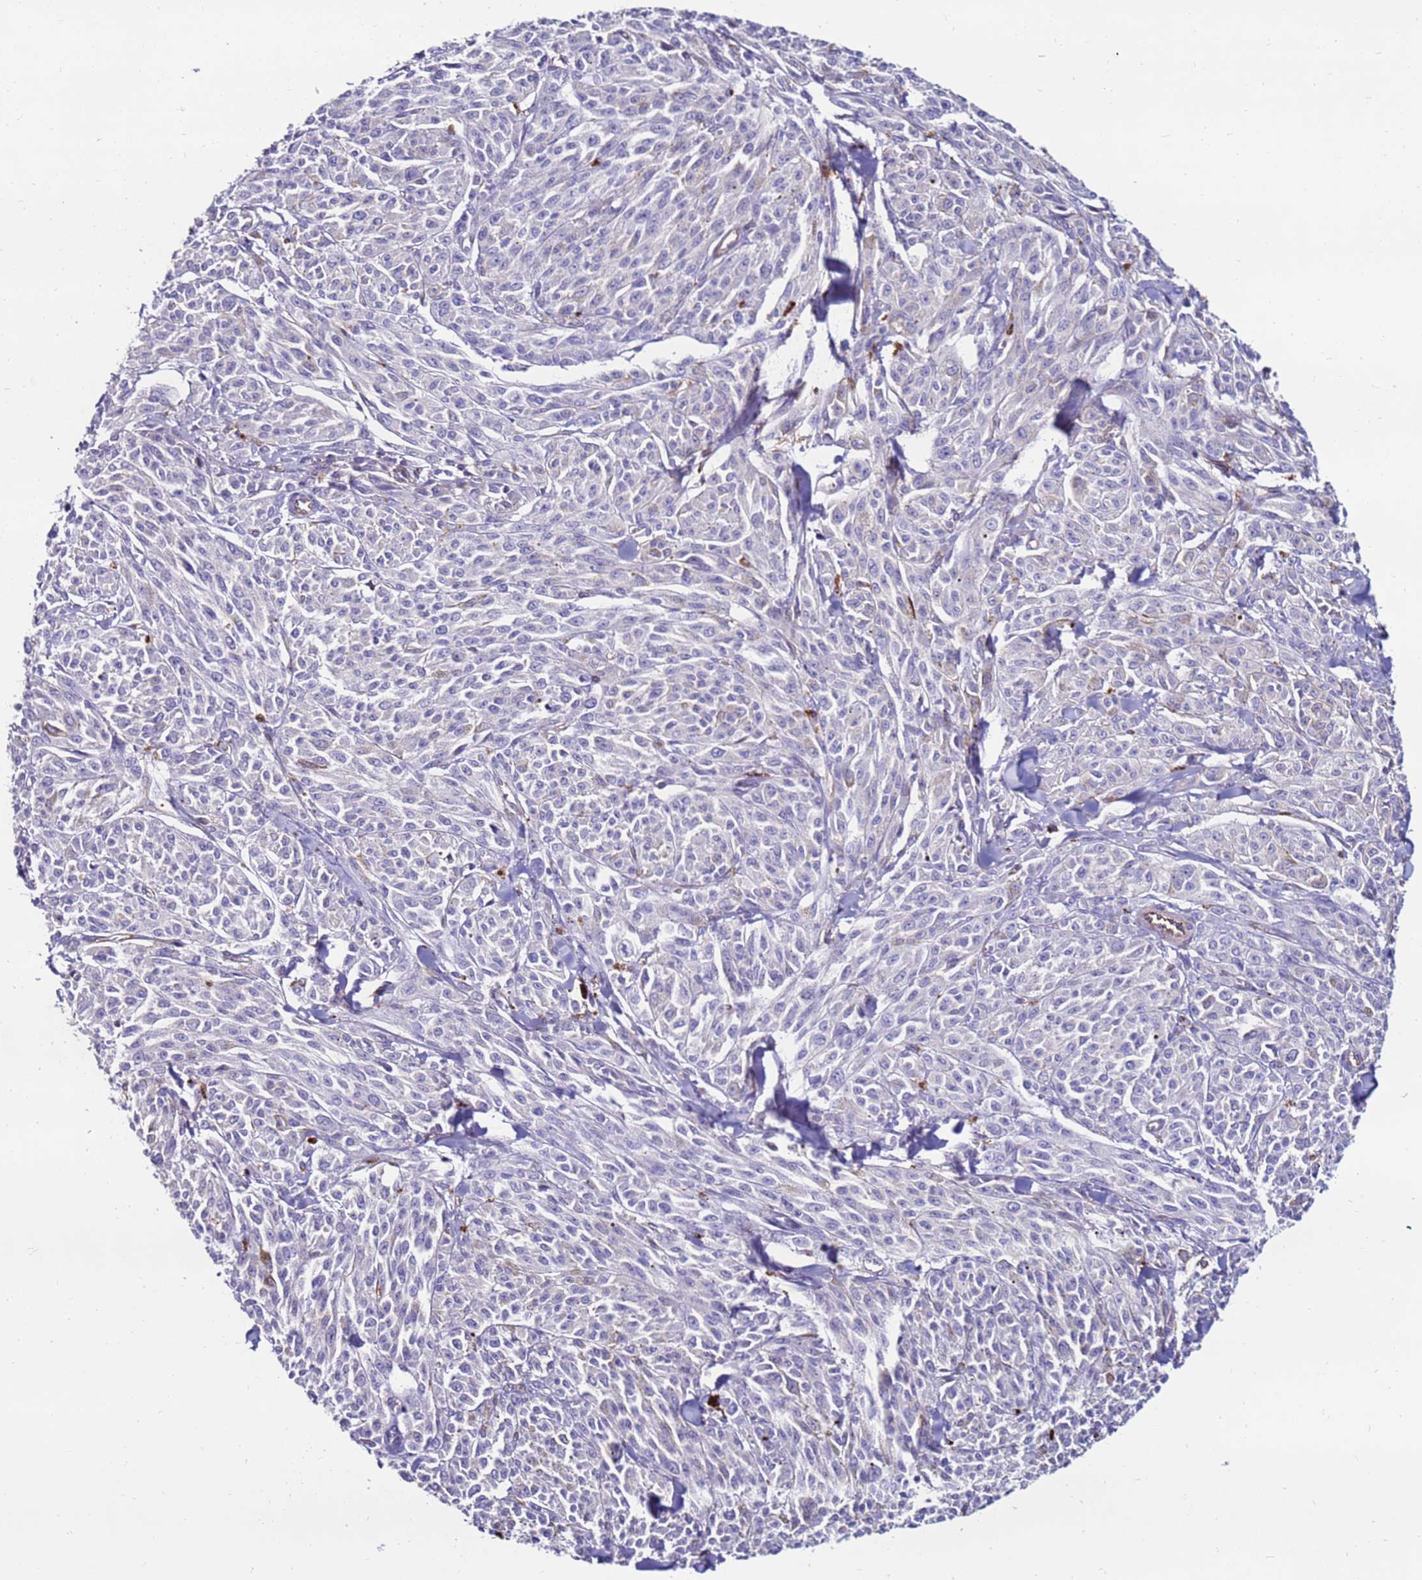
{"staining": {"intensity": "negative", "quantity": "none", "location": "none"}, "tissue": "melanoma", "cell_type": "Tumor cells", "image_type": "cancer", "snomed": [{"axis": "morphology", "description": "Malignant melanoma, NOS"}, {"axis": "topography", "description": "Skin"}], "caption": "Immunohistochemical staining of human malignant melanoma reveals no significant positivity in tumor cells.", "gene": "CLEC4M", "patient": {"sex": "female", "age": 52}}